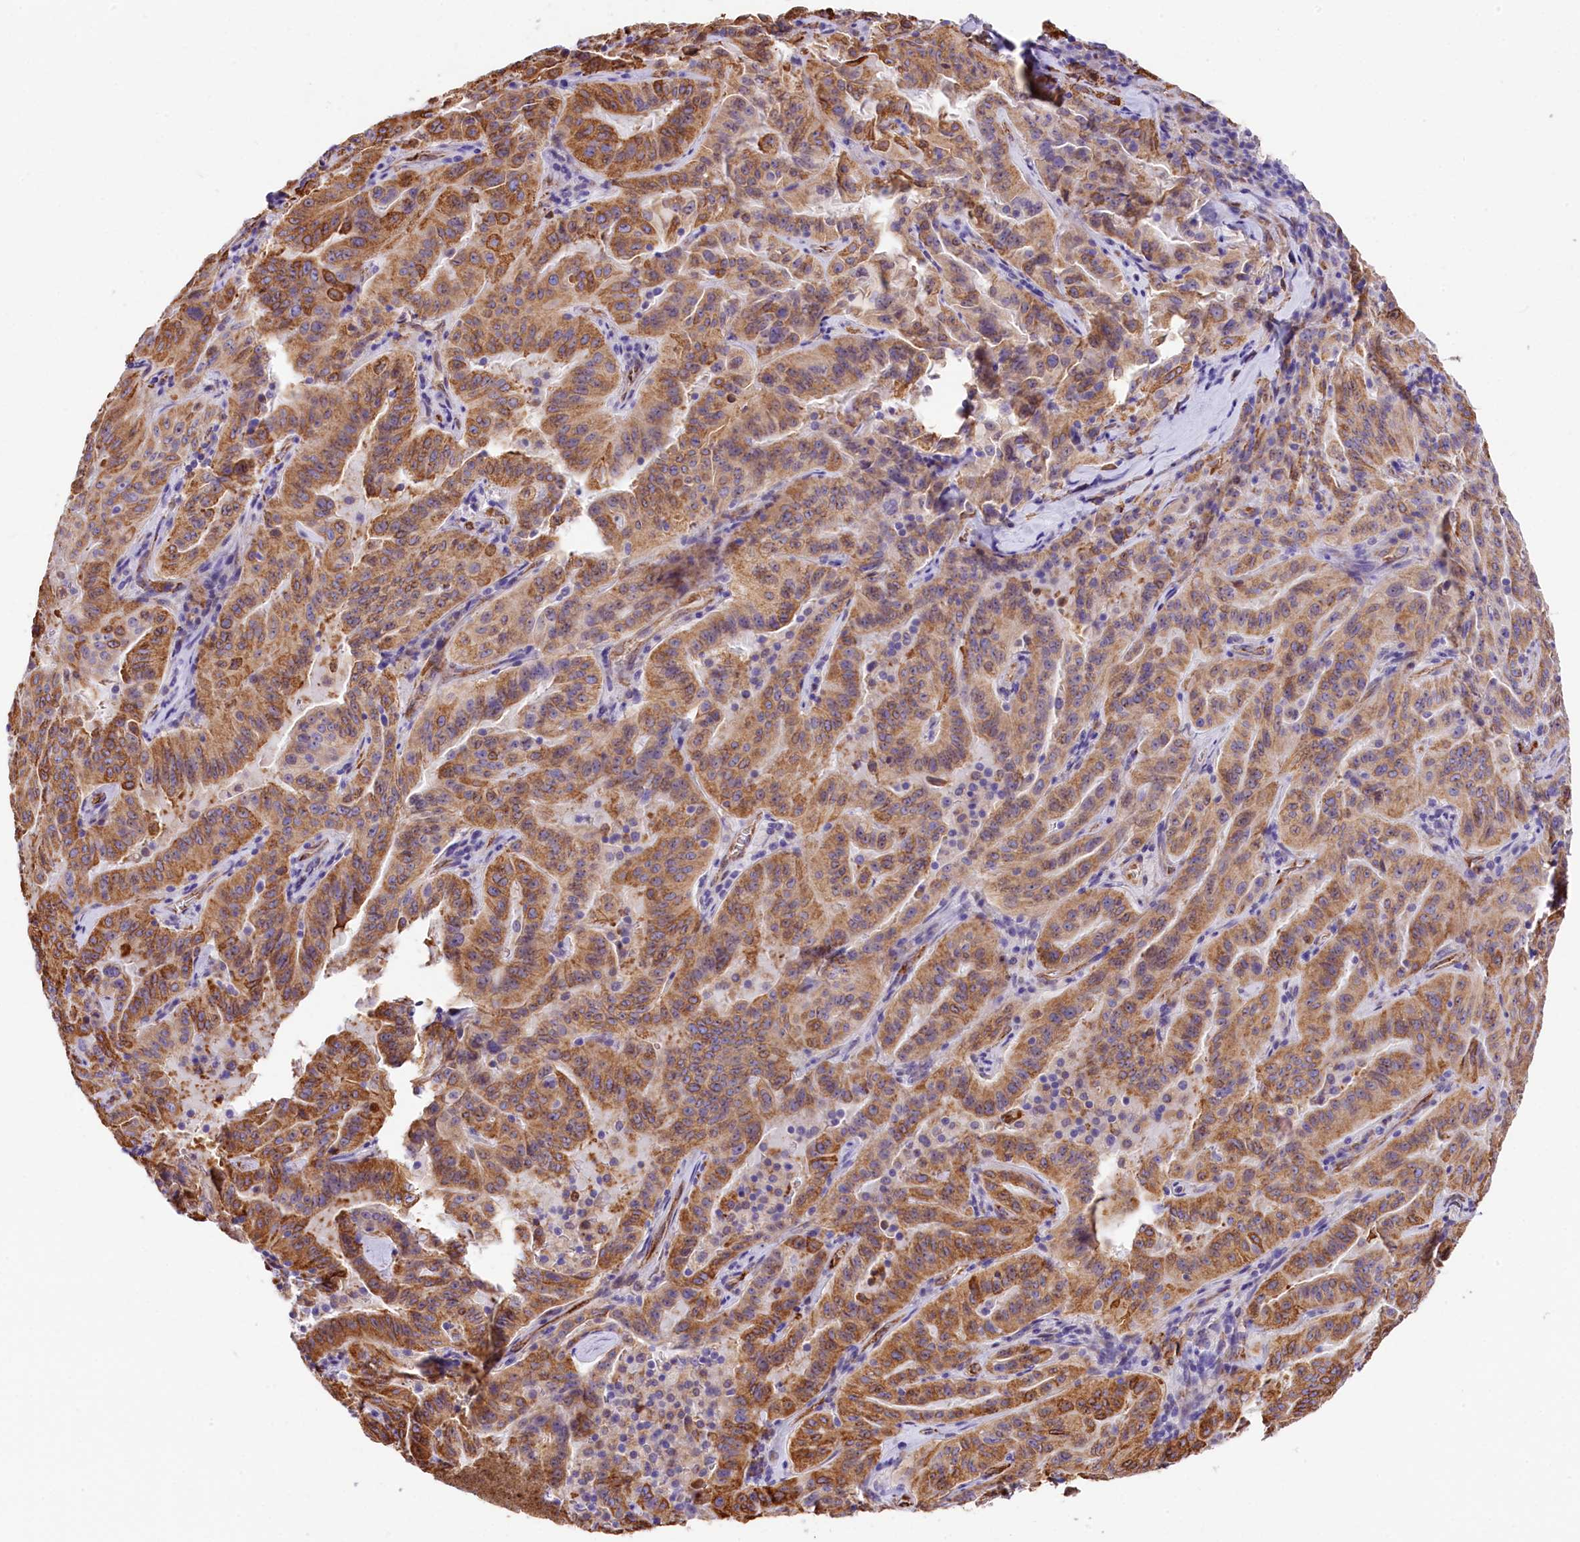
{"staining": {"intensity": "moderate", "quantity": ">75%", "location": "cytoplasmic/membranous"}, "tissue": "pancreatic cancer", "cell_type": "Tumor cells", "image_type": "cancer", "snomed": [{"axis": "morphology", "description": "Adenocarcinoma, NOS"}, {"axis": "topography", "description": "Pancreas"}], "caption": "A brown stain labels moderate cytoplasmic/membranous staining of a protein in pancreatic cancer (adenocarcinoma) tumor cells.", "gene": "ITGA1", "patient": {"sex": "male", "age": 63}}